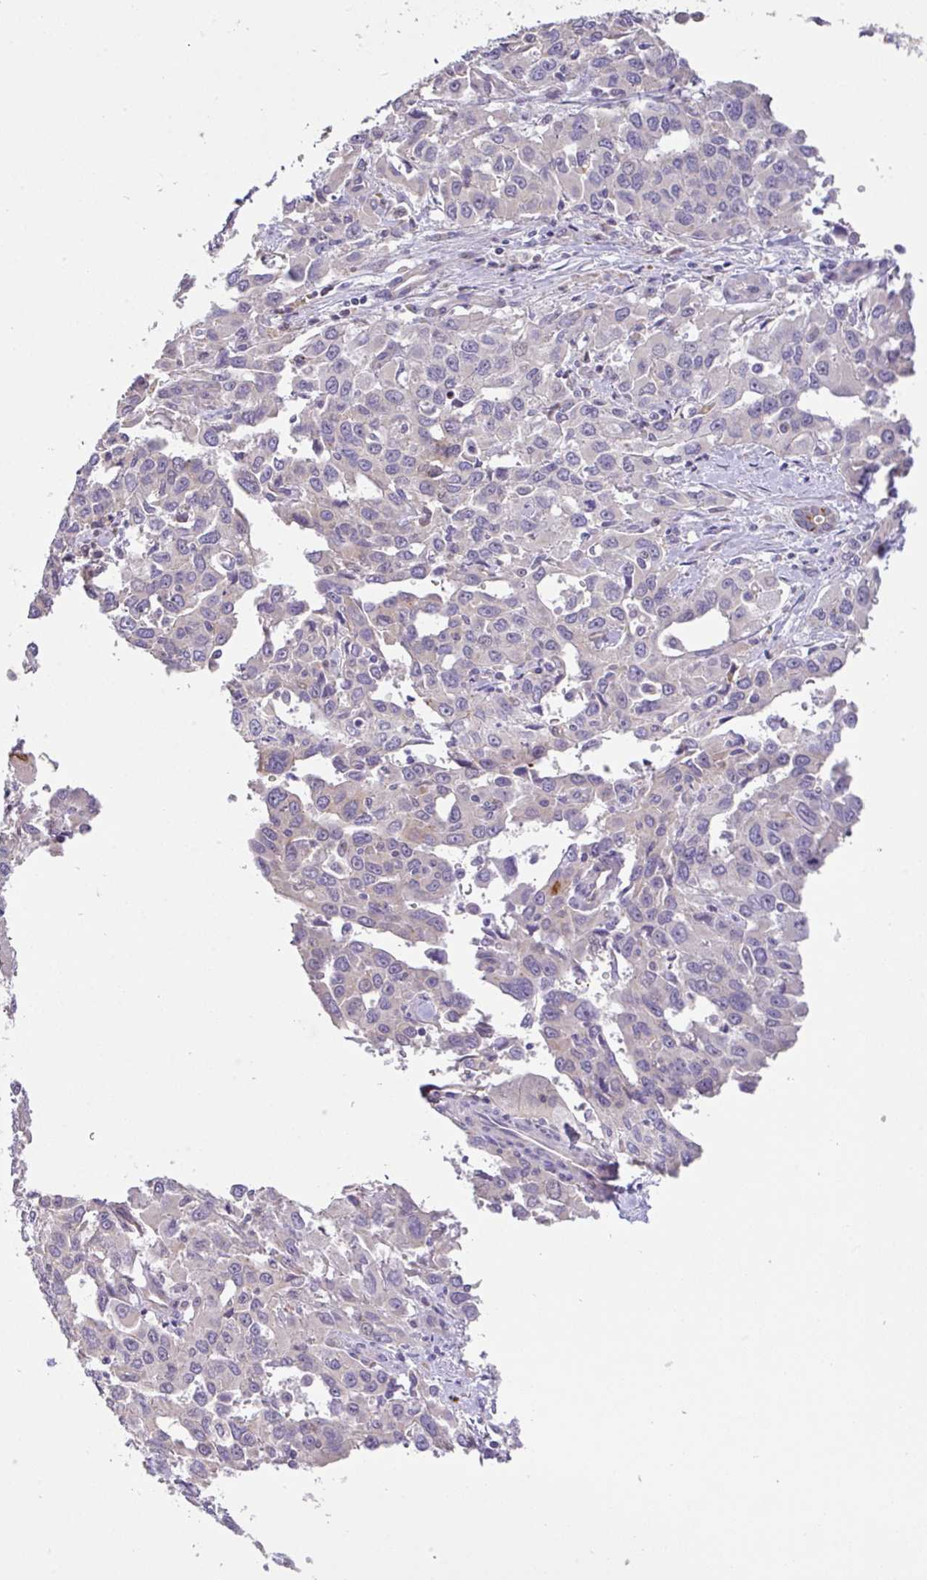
{"staining": {"intensity": "moderate", "quantity": "<25%", "location": "cytoplasmic/membranous"}, "tissue": "liver cancer", "cell_type": "Tumor cells", "image_type": "cancer", "snomed": [{"axis": "morphology", "description": "Carcinoma, Hepatocellular, NOS"}, {"axis": "topography", "description": "Liver"}], "caption": "A low amount of moderate cytoplasmic/membranous staining is identified in about <25% of tumor cells in liver cancer tissue. Immunohistochemistry (ihc) stains the protein in brown and the nuclei are stained blue.", "gene": "EPN3", "patient": {"sex": "male", "age": 63}}